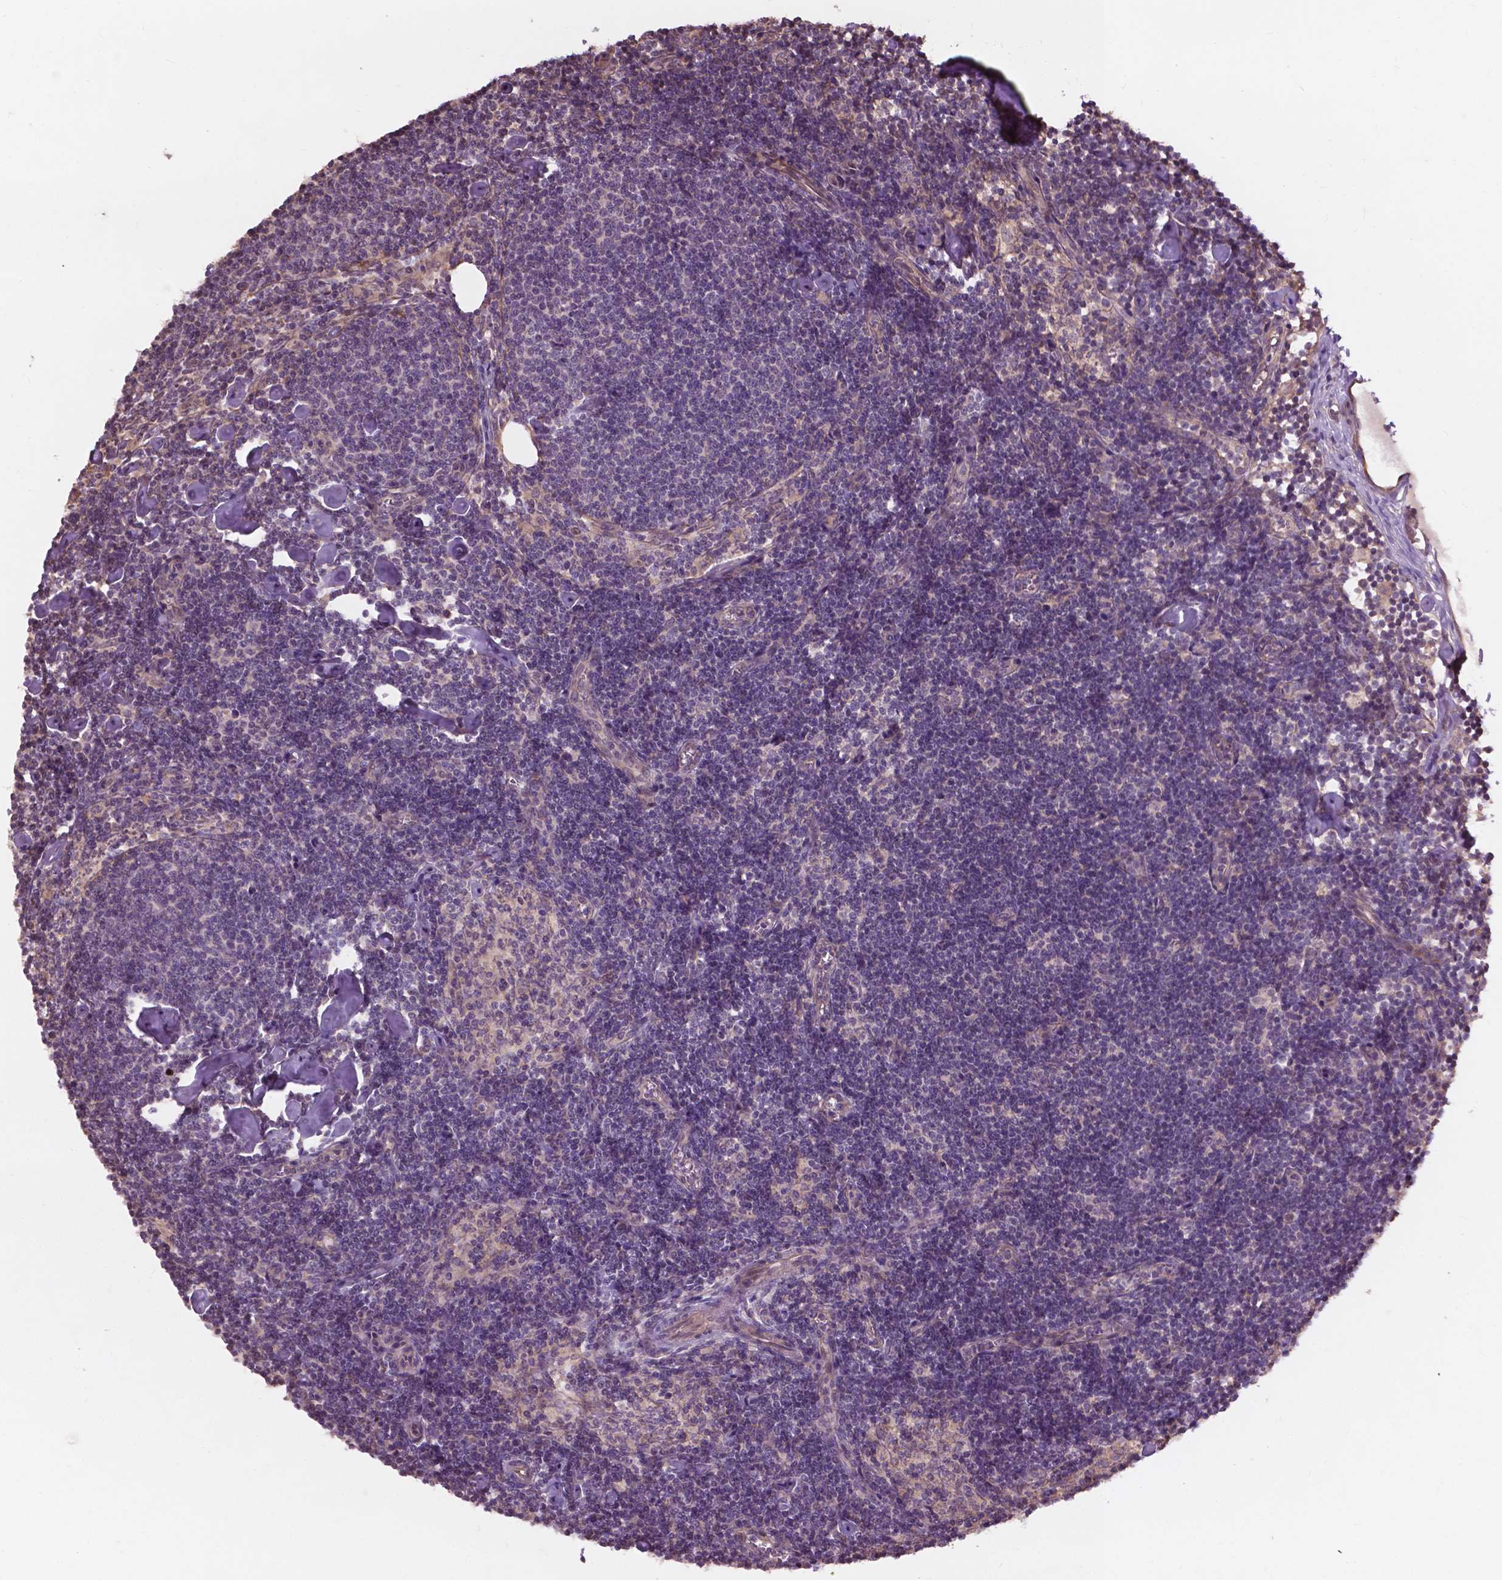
{"staining": {"intensity": "negative", "quantity": "none", "location": "none"}, "tissue": "lymph node", "cell_type": "Germinal center cells", "image_type": "normal", "snomed": [{"axis": "morphology", "description": "Normal tissue, NOS"}, {"axis": "topography", "description": "Lymph node"}], "caption": "IHC histopathology image of normal lymph node: human lymph node stained with DAB (3,3'-diaminobenzidine) shows no significant protein staining in germinal center cells. (DAB IHC with hematoxylin counter stain).", "gene": "CDC42BPA", "patient": {"sex": "female", "age": 42}}